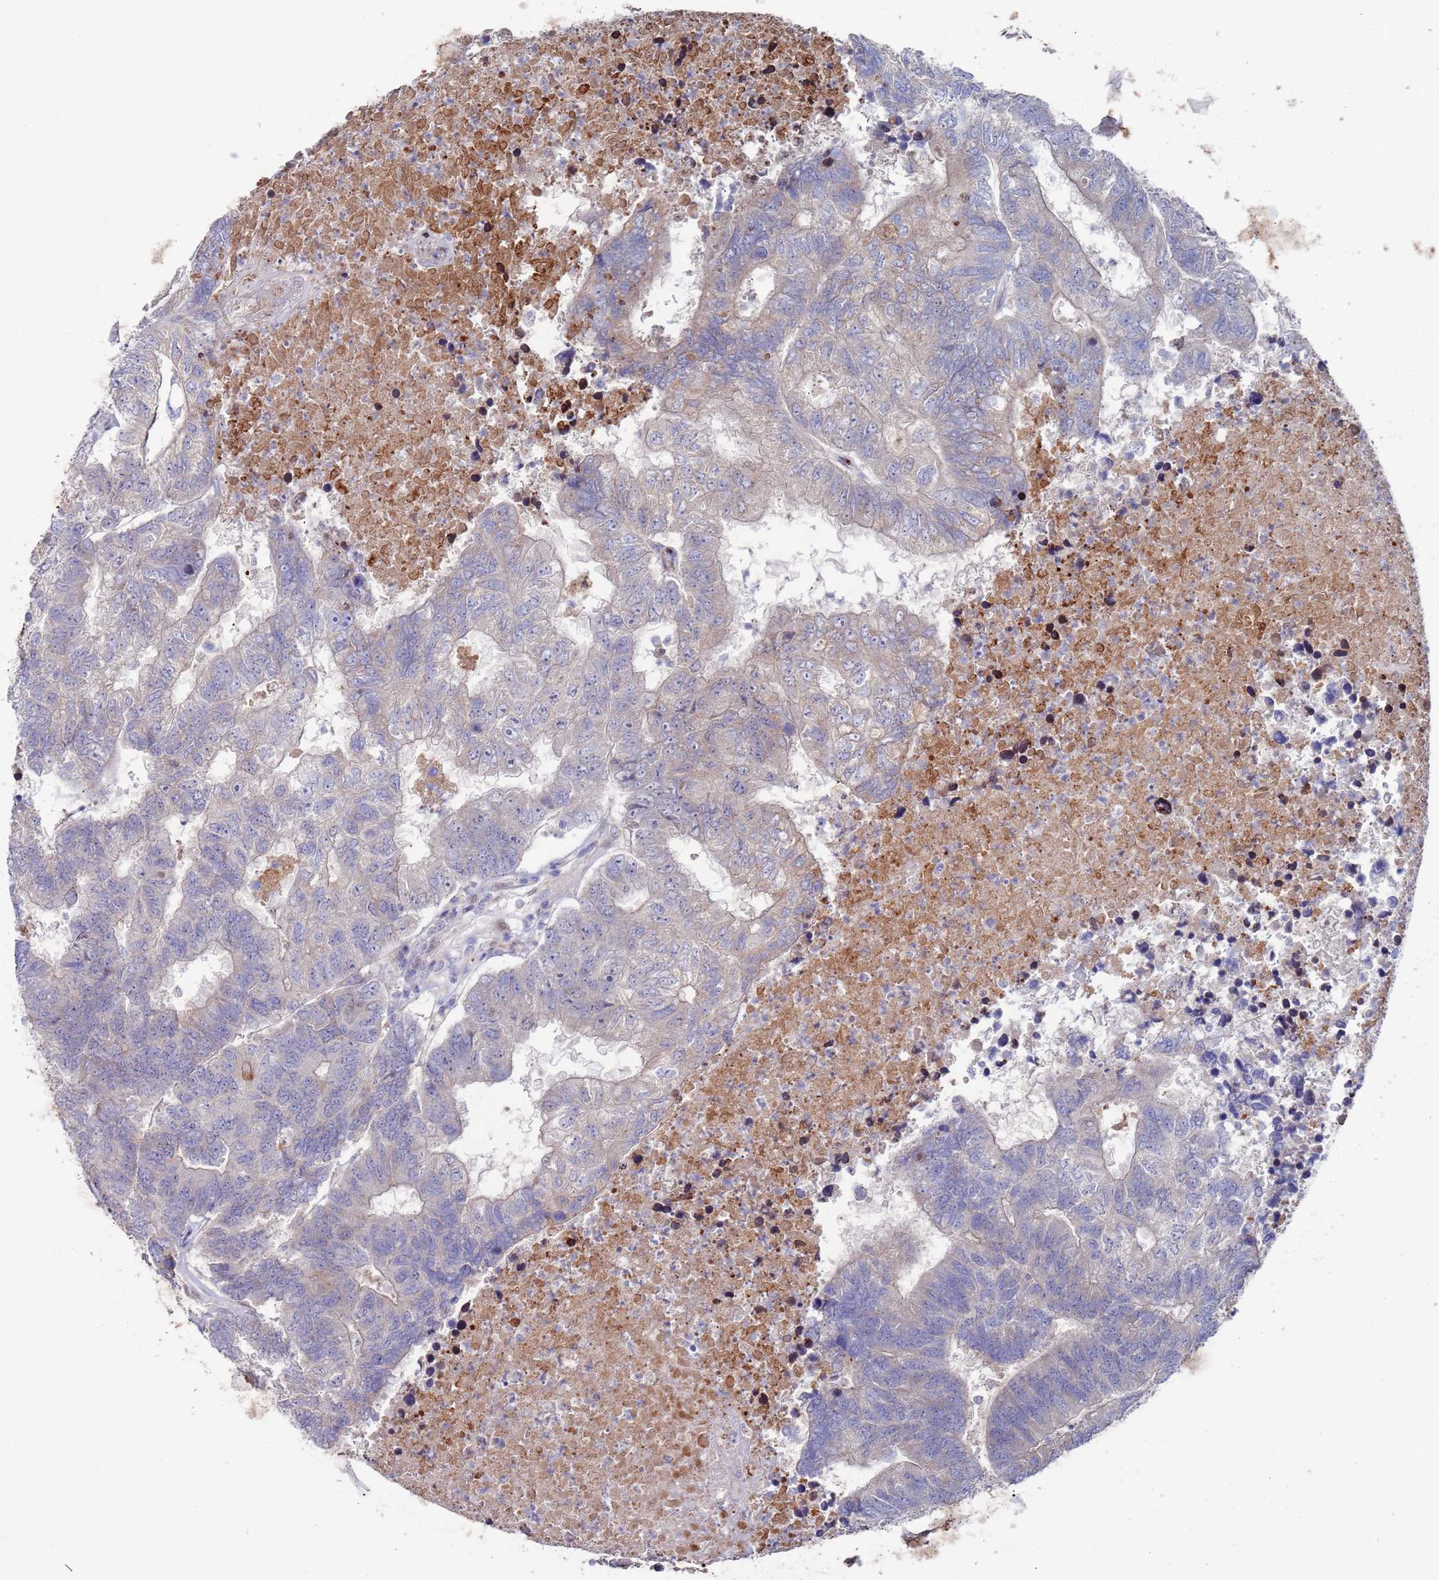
{"staining": {"intensity": "weak", "quantity": "<25%", "location": "cytoplasmic/membranous"}, "tissue": "colorectal cancer", "cell_type": "Tumor cells", "image_type": "cancer", "snomed": [{"axis": "morphology", "description": "Adenocarcinoma, NOS"}, {"axis": "topography", "description": "Colon"}], "caption": "High power microscopy photomicrograph of an immunohistochemistry histopathology image of colorectal adenocarcinoma, revealing no significant staining in tumor cells.", "gene": "FBXO27", "patient": {"sex": "female", "age": 48}}